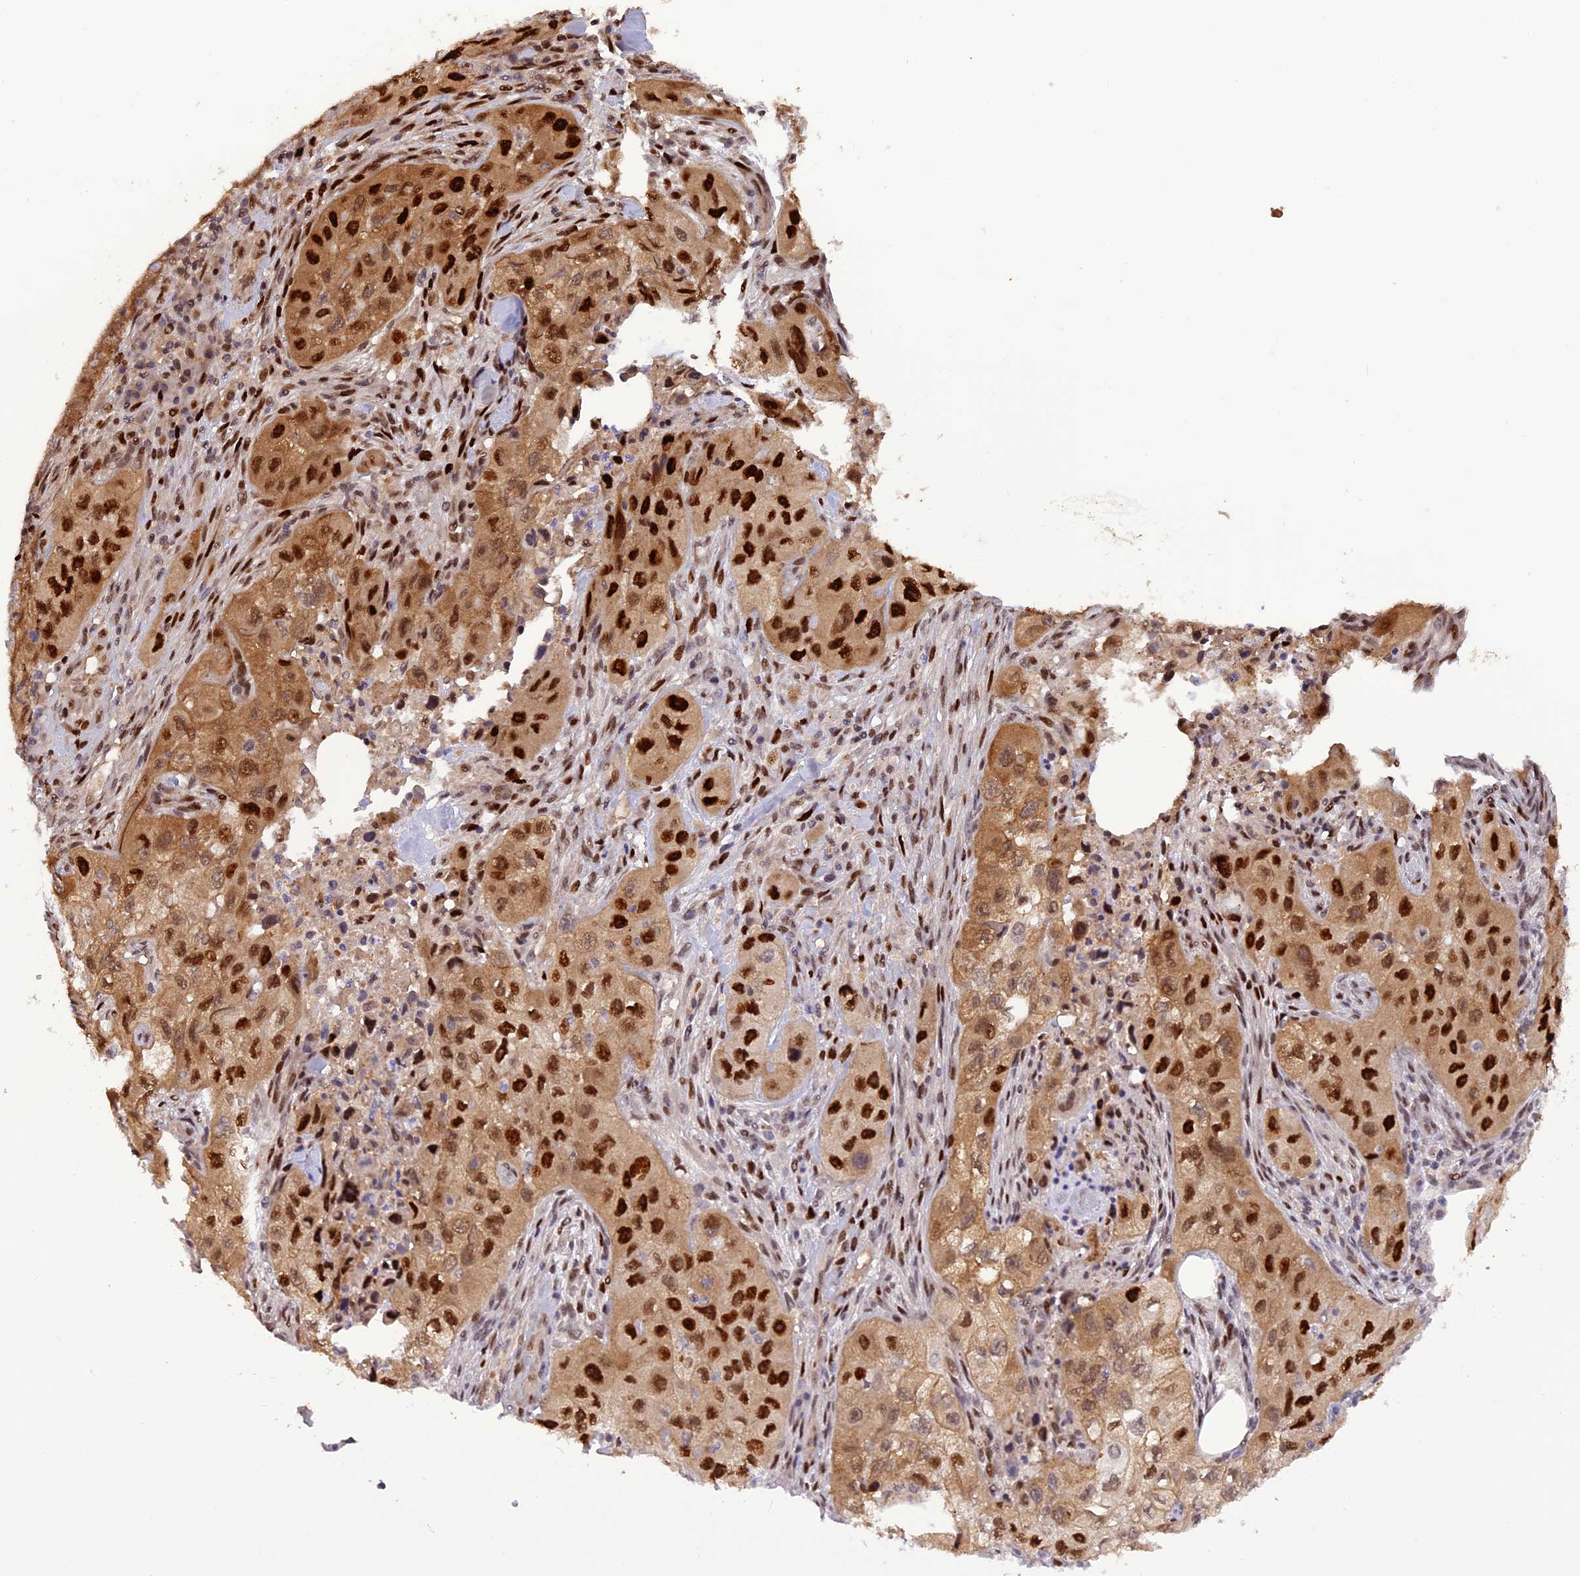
{"staining": {"intensity": "strong", "quantity": ">75%", "location": "cytoplasmic/membranous,nuclear"}, "tissue": "skin cancer", "cell_type": "Tumor cells", "image_type": "cancer", "snomed": [{"axis": "morphology", "description": "Squamous cell carcinoma, NOS"}, {"axis": "topography", "description": "Skin"}, {"axis": "topography", "description": "Subcutis"}], "caption": "A brown stain highlights strong cytoplasmic/membranous and nuclear positivity of a protein in skin squamous cell carcinoma tumor cells. (Stains: DAB (3,3'-diaminobenzidine) in brown, nuclei in blue, Microscopy: brightfield microscopy at high magnification).", "gene": "MICALL1", "patient": {"sex": "male", "age": 73}}